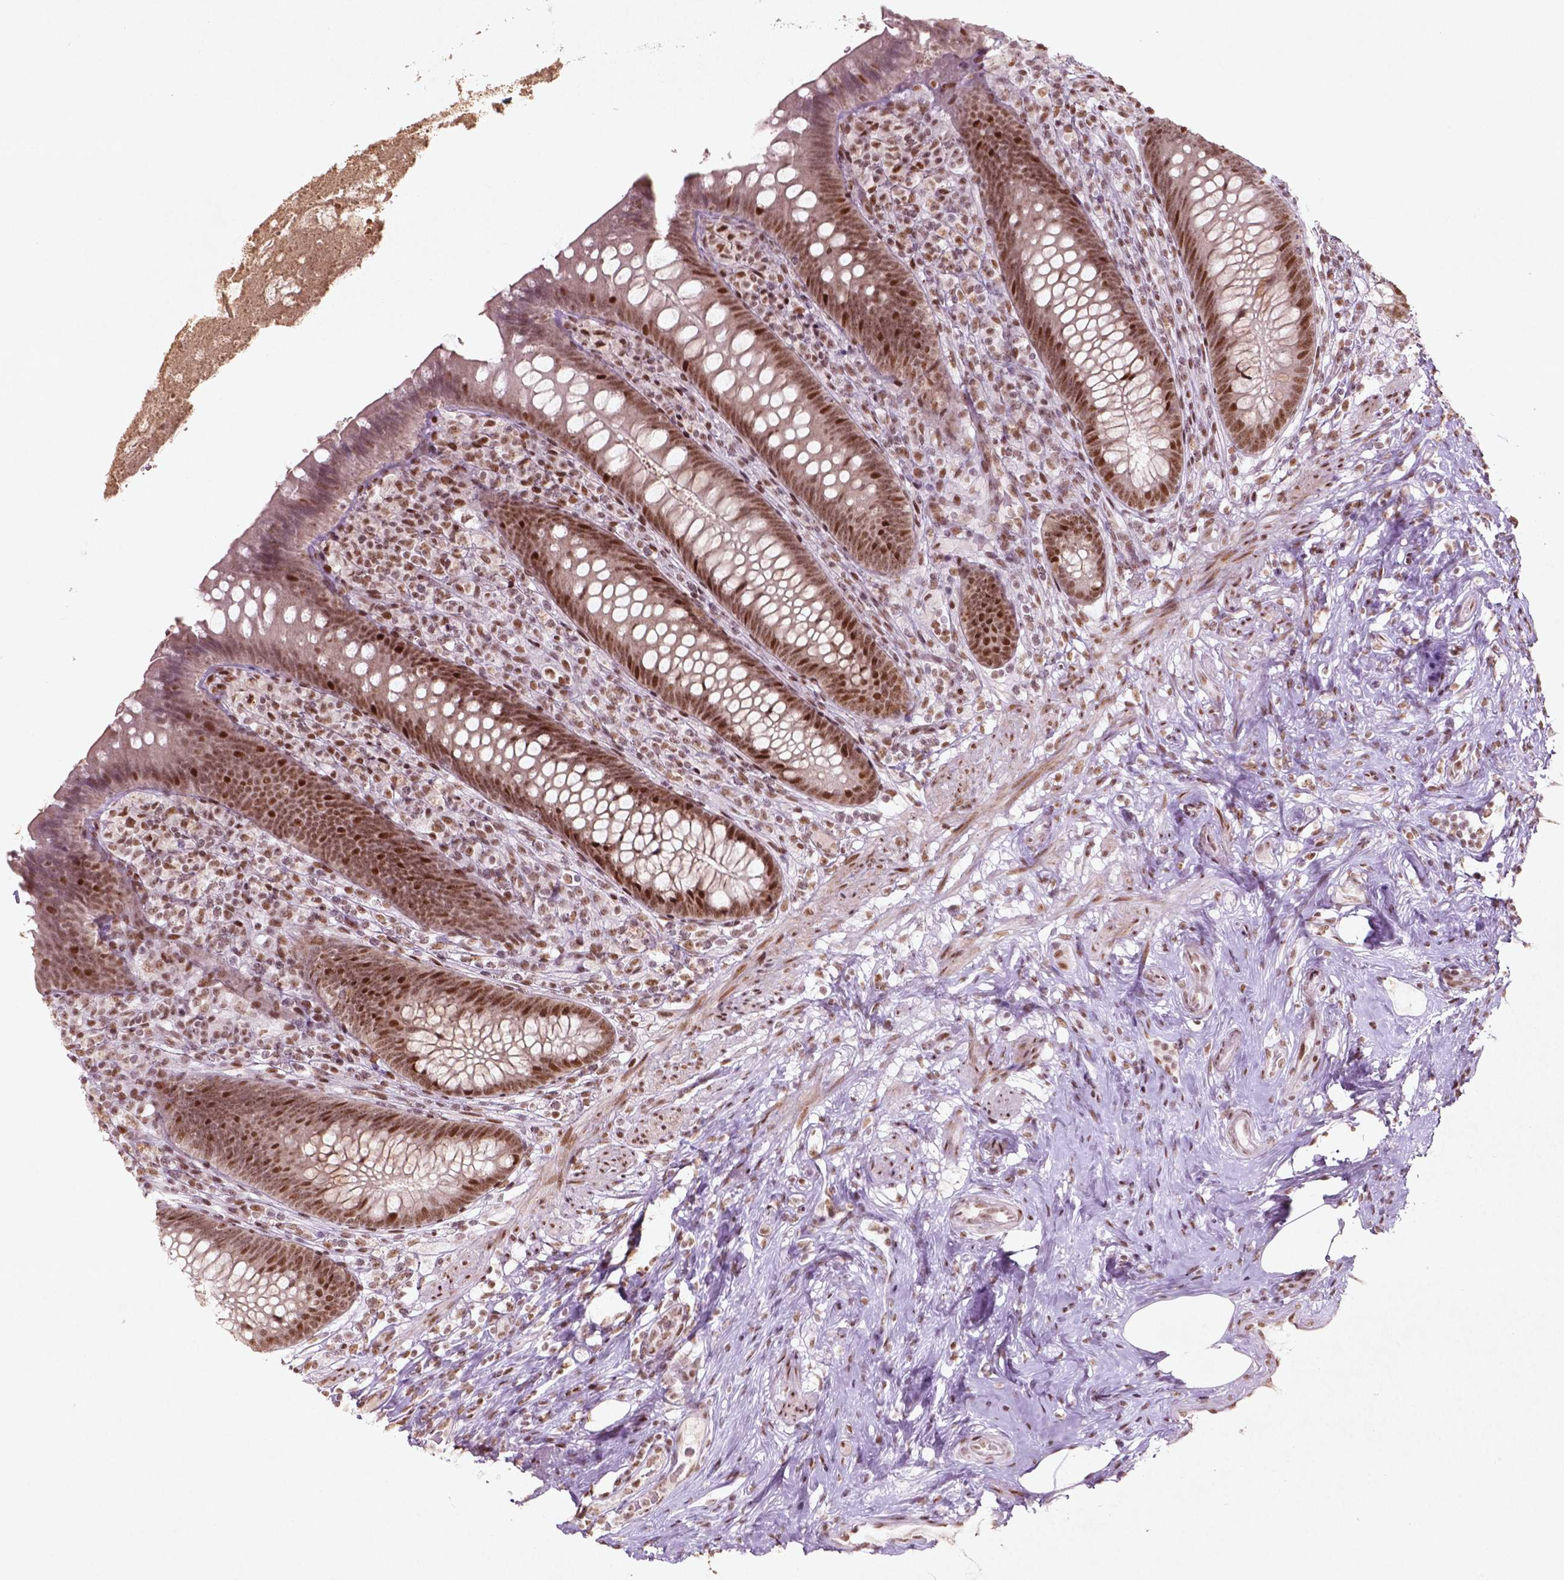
{"staining": {"intensity": "moderate", "quantity": ">75%", "location": "nuclear"}, "tissue": "appendix", "cell_type": "Glandular cells", "image_type": "normal", "snomed": [{"axis": "morphology", "description": "Normal tissue, NOS"}, {"axis": "topography", "description": "Appendix"}], "caption": "This image reveals IHC staining of unremarkable human appendix, with medium moderate nuclear expression in about >75% of glandular cells.", "gene": "HMG20B", "patient": {"sex": "male", "age": 47}}